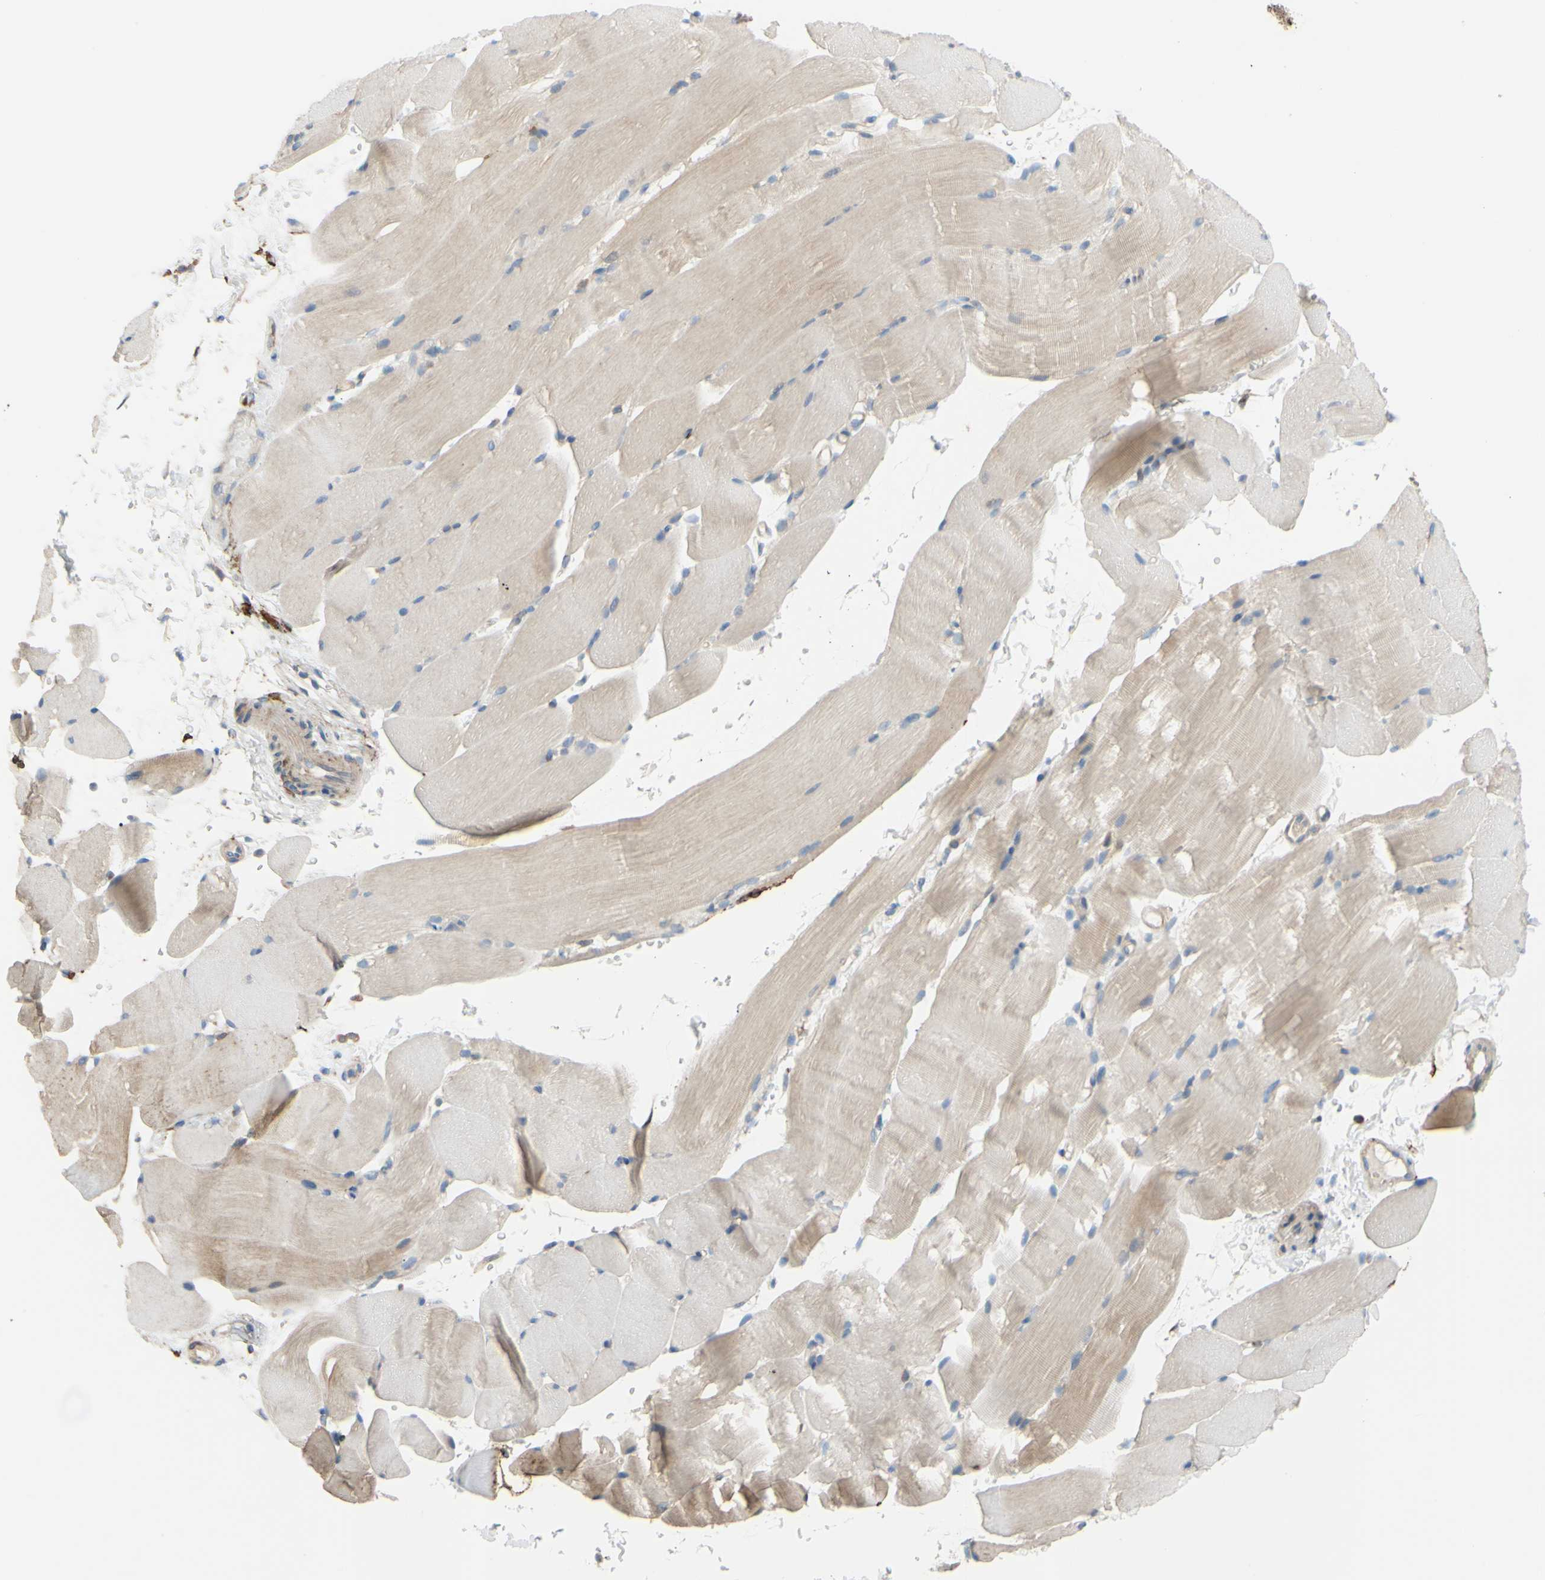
{"staining": {"intensity": "moderate", "quantity": "25%-75%", "location": "cytoplasmic/membranous"}, "tissue": "skeletal muscle", "cell_type": "Myocytes", "image_type": "normal", "snomed": [{"axis": "morphology", "description": "Normal tissue, NOS"}, {"axis": "topography", "description": "Skeletal muscle"}, {"axis": "topography", "description": "Parathyroid gland"}], "caption": "IHC of benign skeletal muscle demonstrates medium levels of moderate cytoplasmic/membranous expression in about 25%-75% of myocytes. The staining was performed using DAB to visualize the protein expression in brown, while the nuclei were stained in blue with hematoxylin (Magnification: 20x).", "gene": "POR", "patient": {"sex": "female", "age": 37}}